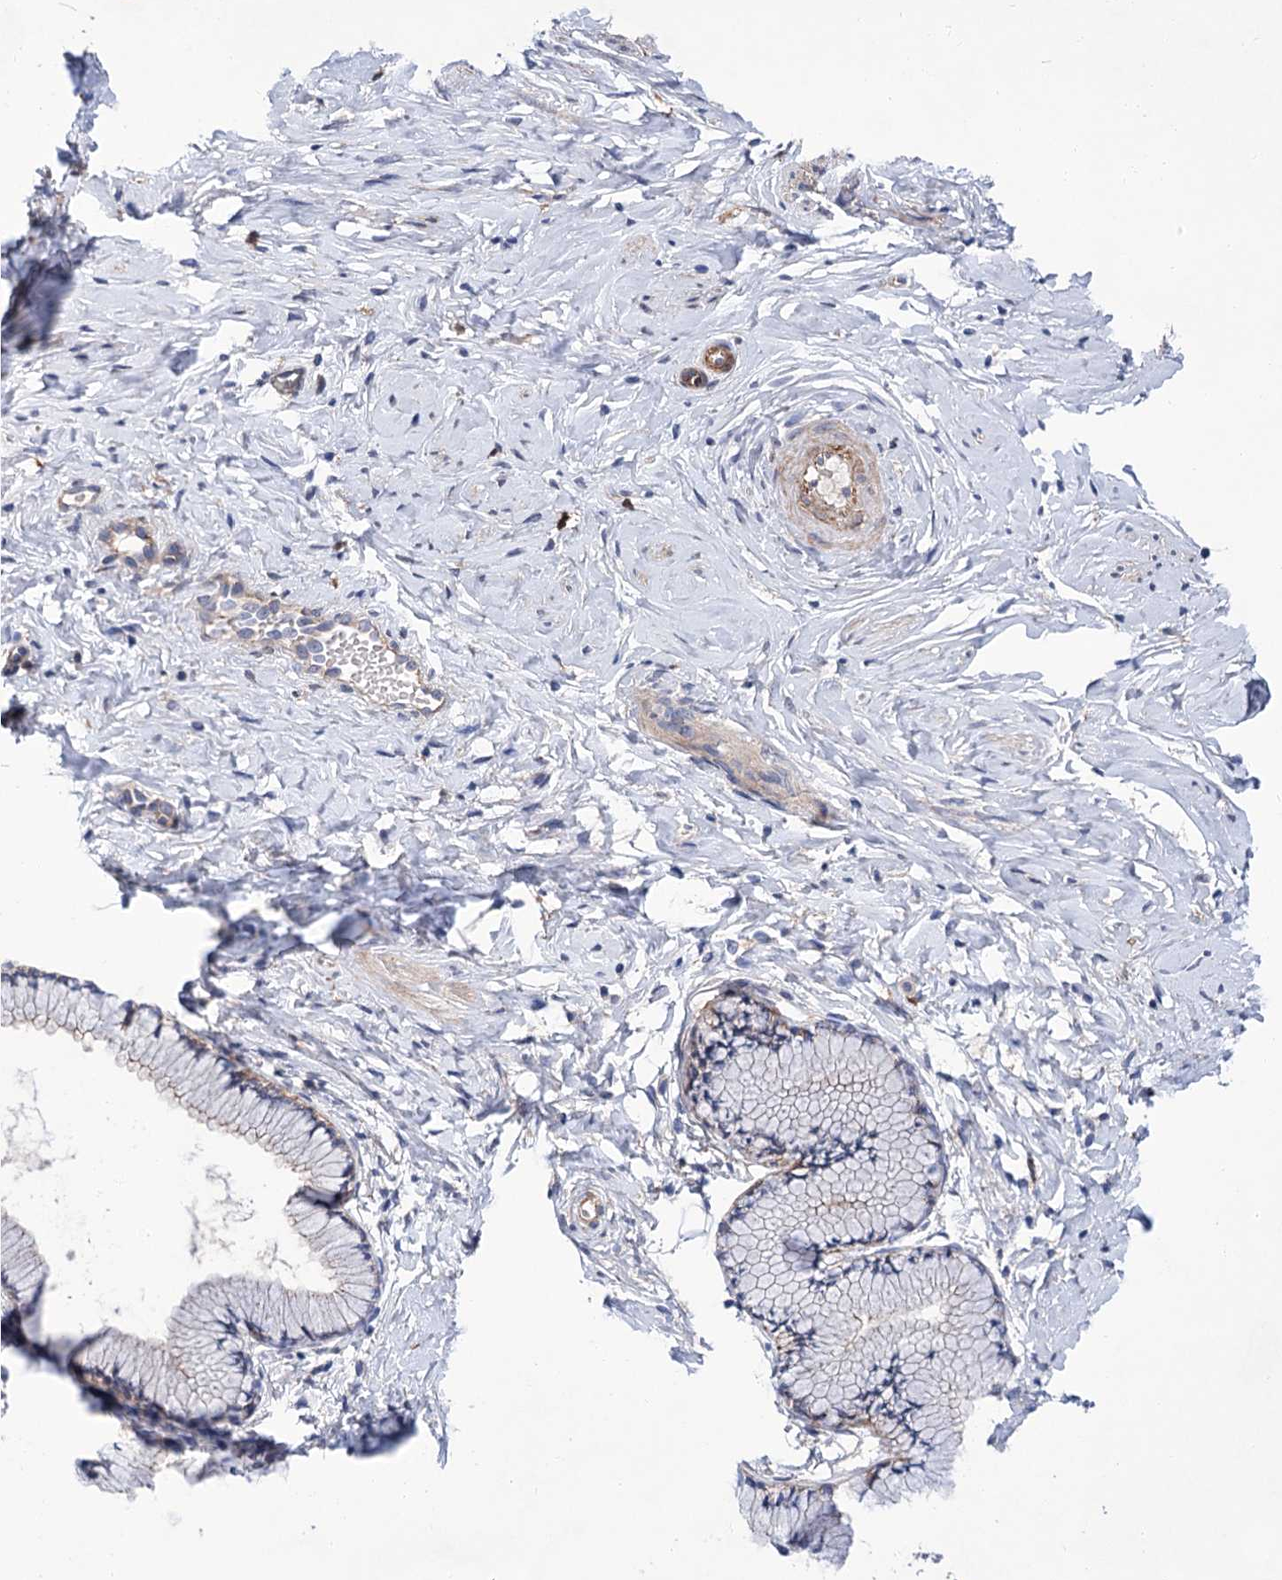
{"staining": {"intensity": "negative", "quantity": "none", "location": "none"}, "tissue": "cervix", "cell_type": "Glandular cells", "image_type": "normal", "snomed": [{"axis": "morphology", "description": "Normal tissue, NOS"}, {"axis": "topography", "description": "Cervix"}], "caption": "Immunohistochemistry of benign human cervix shows no expression in glandular cells. Brightfield microscopy of IHC stained with DAB (brown) and hematoxylin (blue), captured at high magnification.", "gene": "TMTC3", "patient": {"sex": "female", "age": 33}}